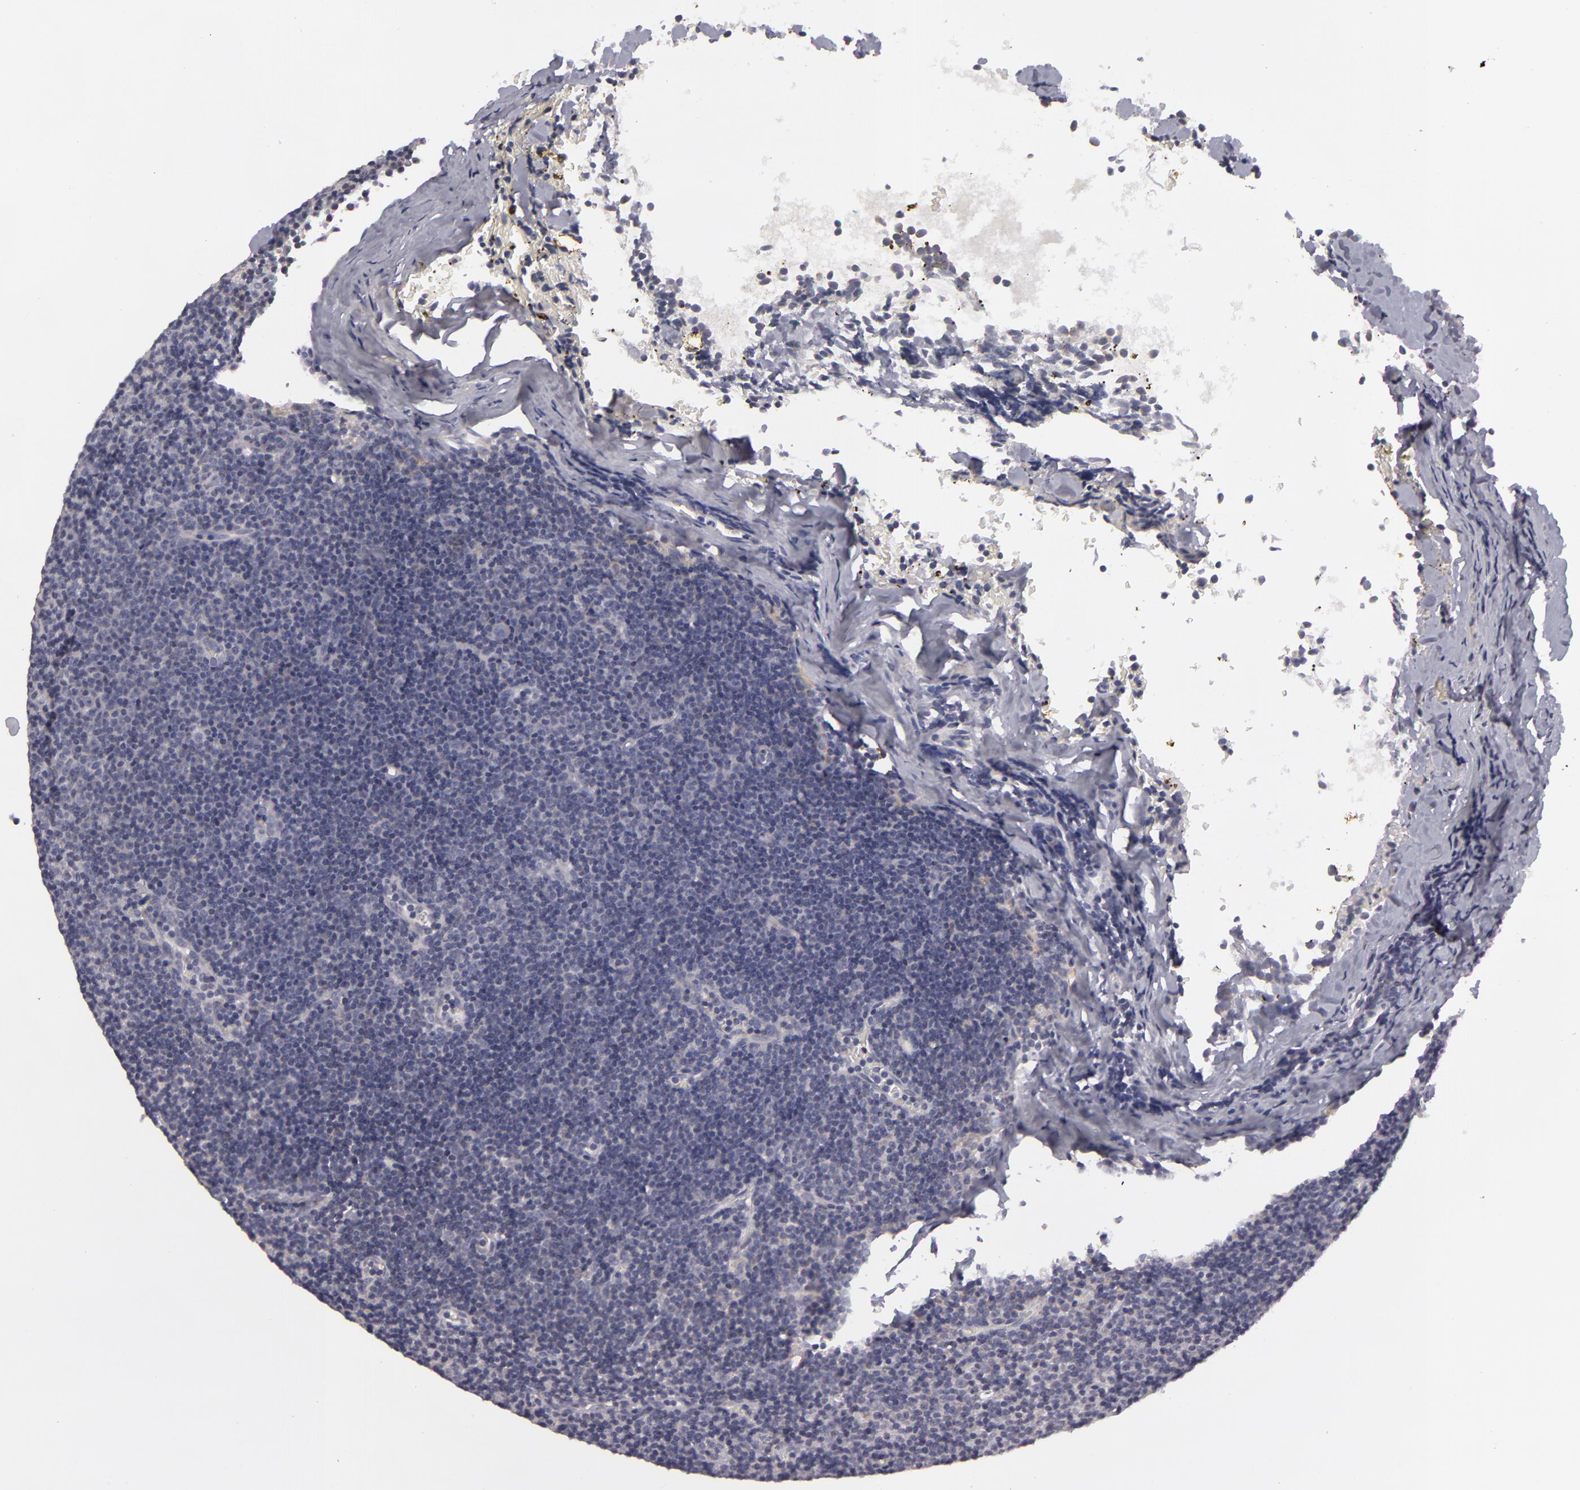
{"staining": {"intensity": "negative", "quantity": "none", "location": "none"}, "tissue": "lymphoma", "cell_type": "Tumor cells", "image_type": "cancer", "snomed": [{"axis": "morphology", "description": "Malignant lymphoma, non-Hodgkin's type, Low grade"}, {"axis": "topography", "description": "Lymph node"}], "caption": "Image shows no significant protein staining in tumor cells of malignant lymphoma, non-Hodgkin's type (low-grade). Brightfield microscopy of IHC stained with DAB (3,3'-diaminobenzidine) (brown) and hematoxylin (blue), captured at high magnification.", "gene": "ATP2B3", "patient": {"sex": "male", "age": 57}}